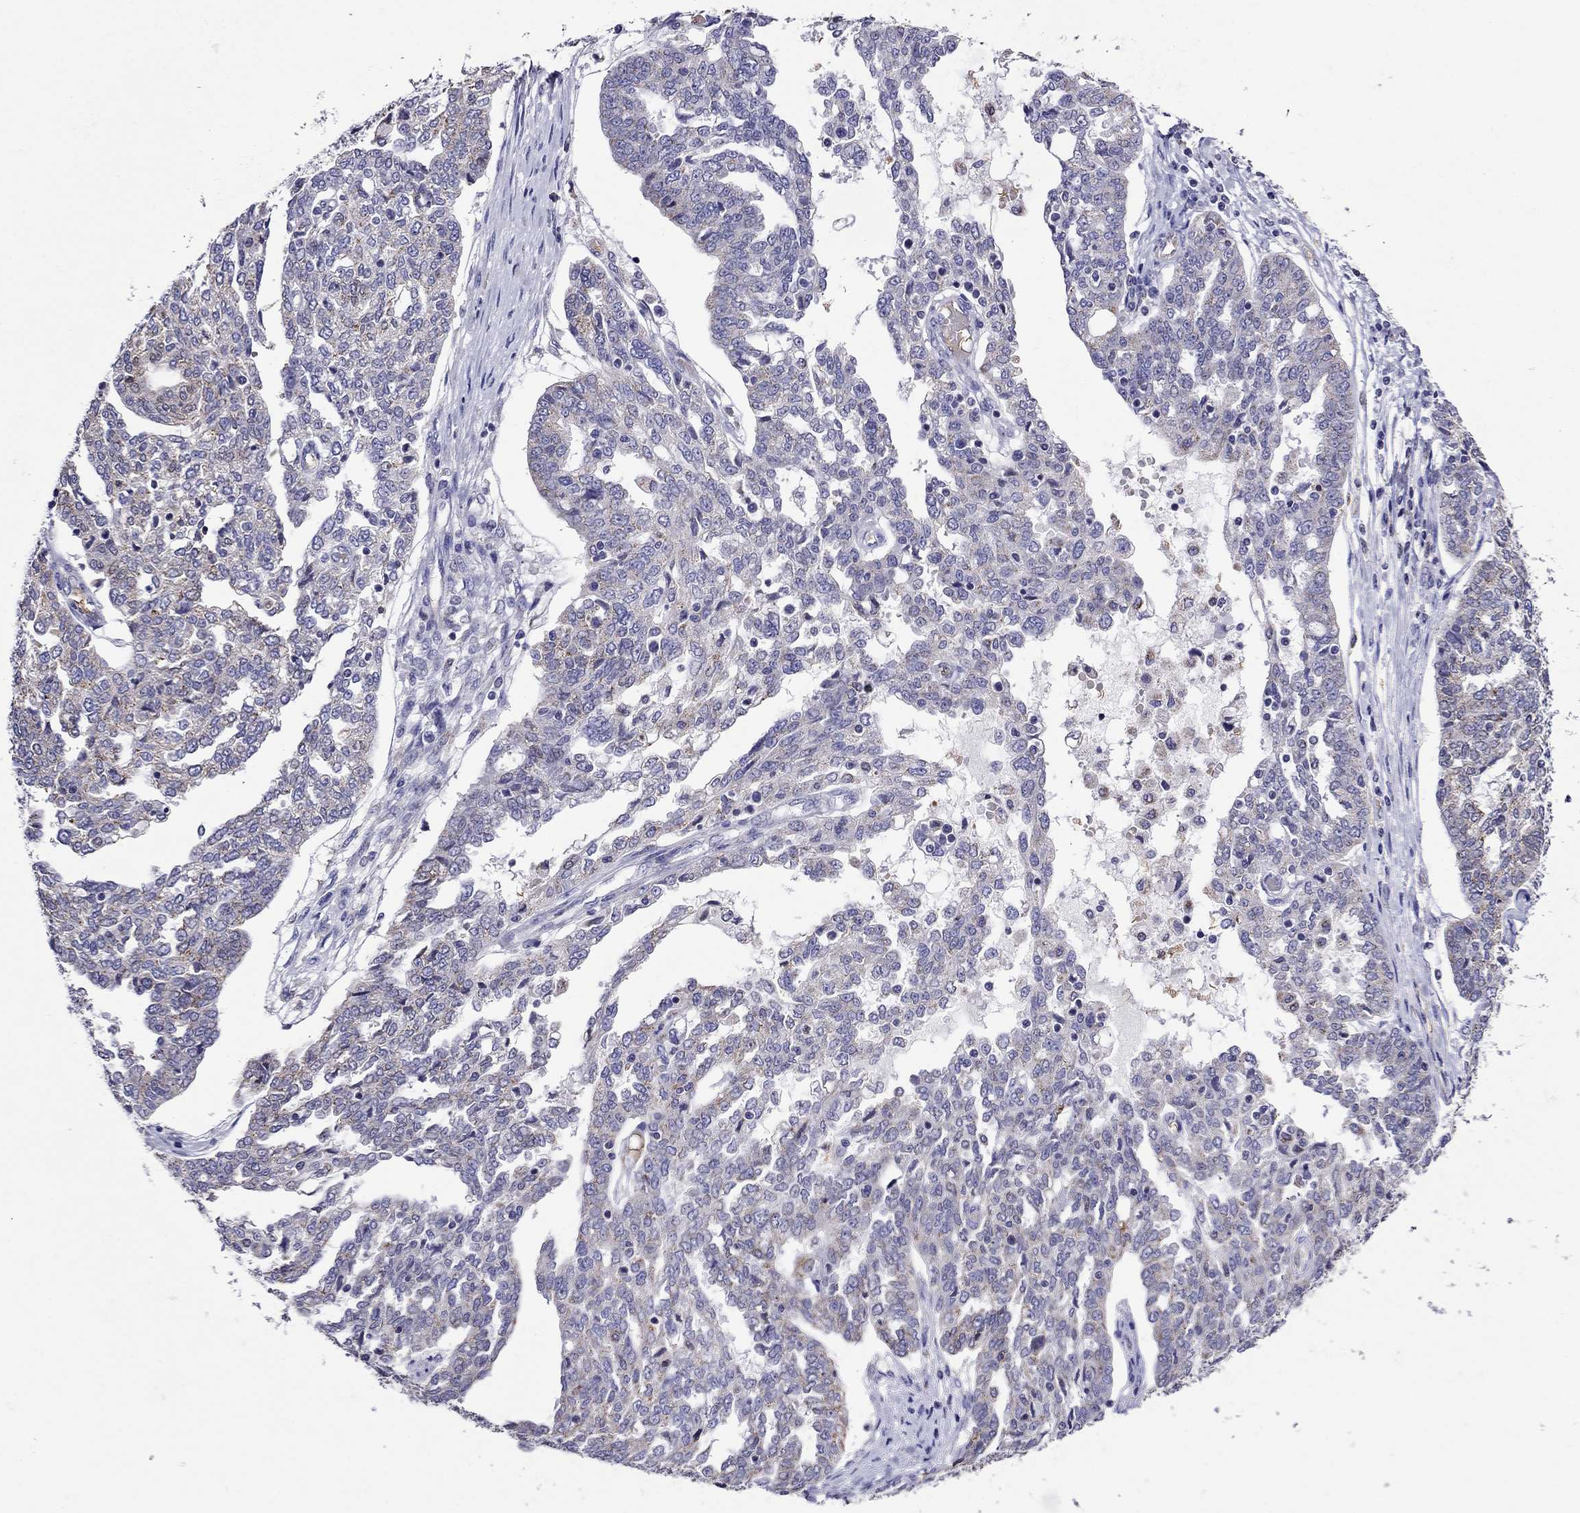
{"staining": {"intensity": "weak", "quantity": "25%-75%", "location": "cytoplasmic/membranous"}, "tissue": "ovarian cancer", "cell_type": "Tumor cells", "image_type": "cancer", "snomed": [{"axis": "morphology", "description": "Cystadenocarcinoma, serous, NOS"}, {"axis": "topography", "description": "Ovary"}], "caption": "A low amount of weak cytoplasmic/membranous positivity is present in about 25%-75% of tumor cells in serous cystadenocarcinoma (ovarian) tissue.", "gene": "SCG2", "patient": {"sex": "female", "age": 67}}